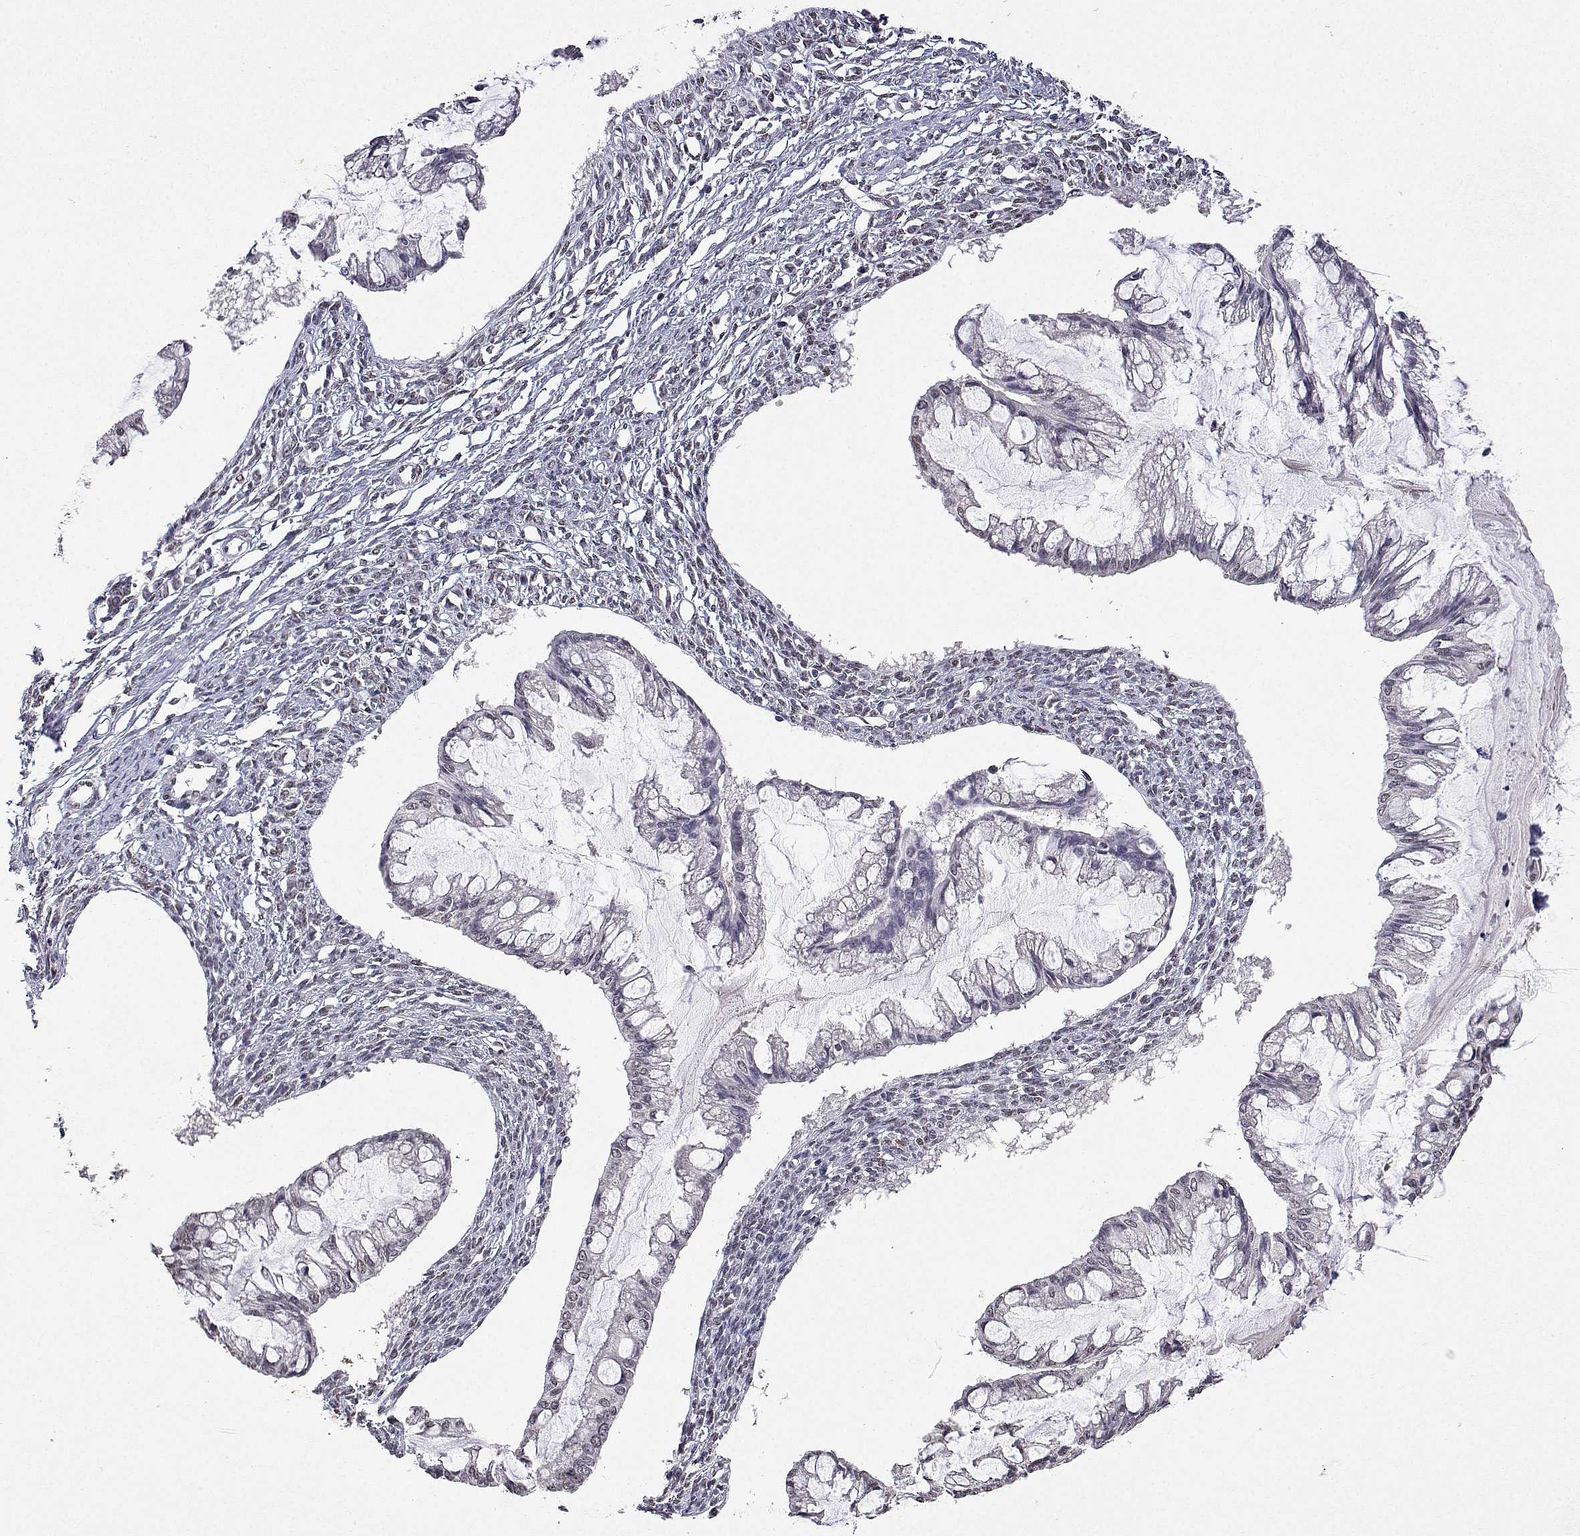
{"staining": {"intensity": "negative", "quantity": "none", "location": "none"}, "tissue": "ovarian cancer", "cell_type": "Tumor cells", "image_type": "cancer", "snomed": [{"axis": "morphology", "description": "Cystadenocarcinoma, mucinous, NOS"}, {"axis": "topography", "description": "Ovary"}], "caption": "Ovarian cancer stained for a protein using immunohistochemistry displays no positivity tumor cells.", "gene": "XPC", "patient": {"sex": "female", "age": 73}}